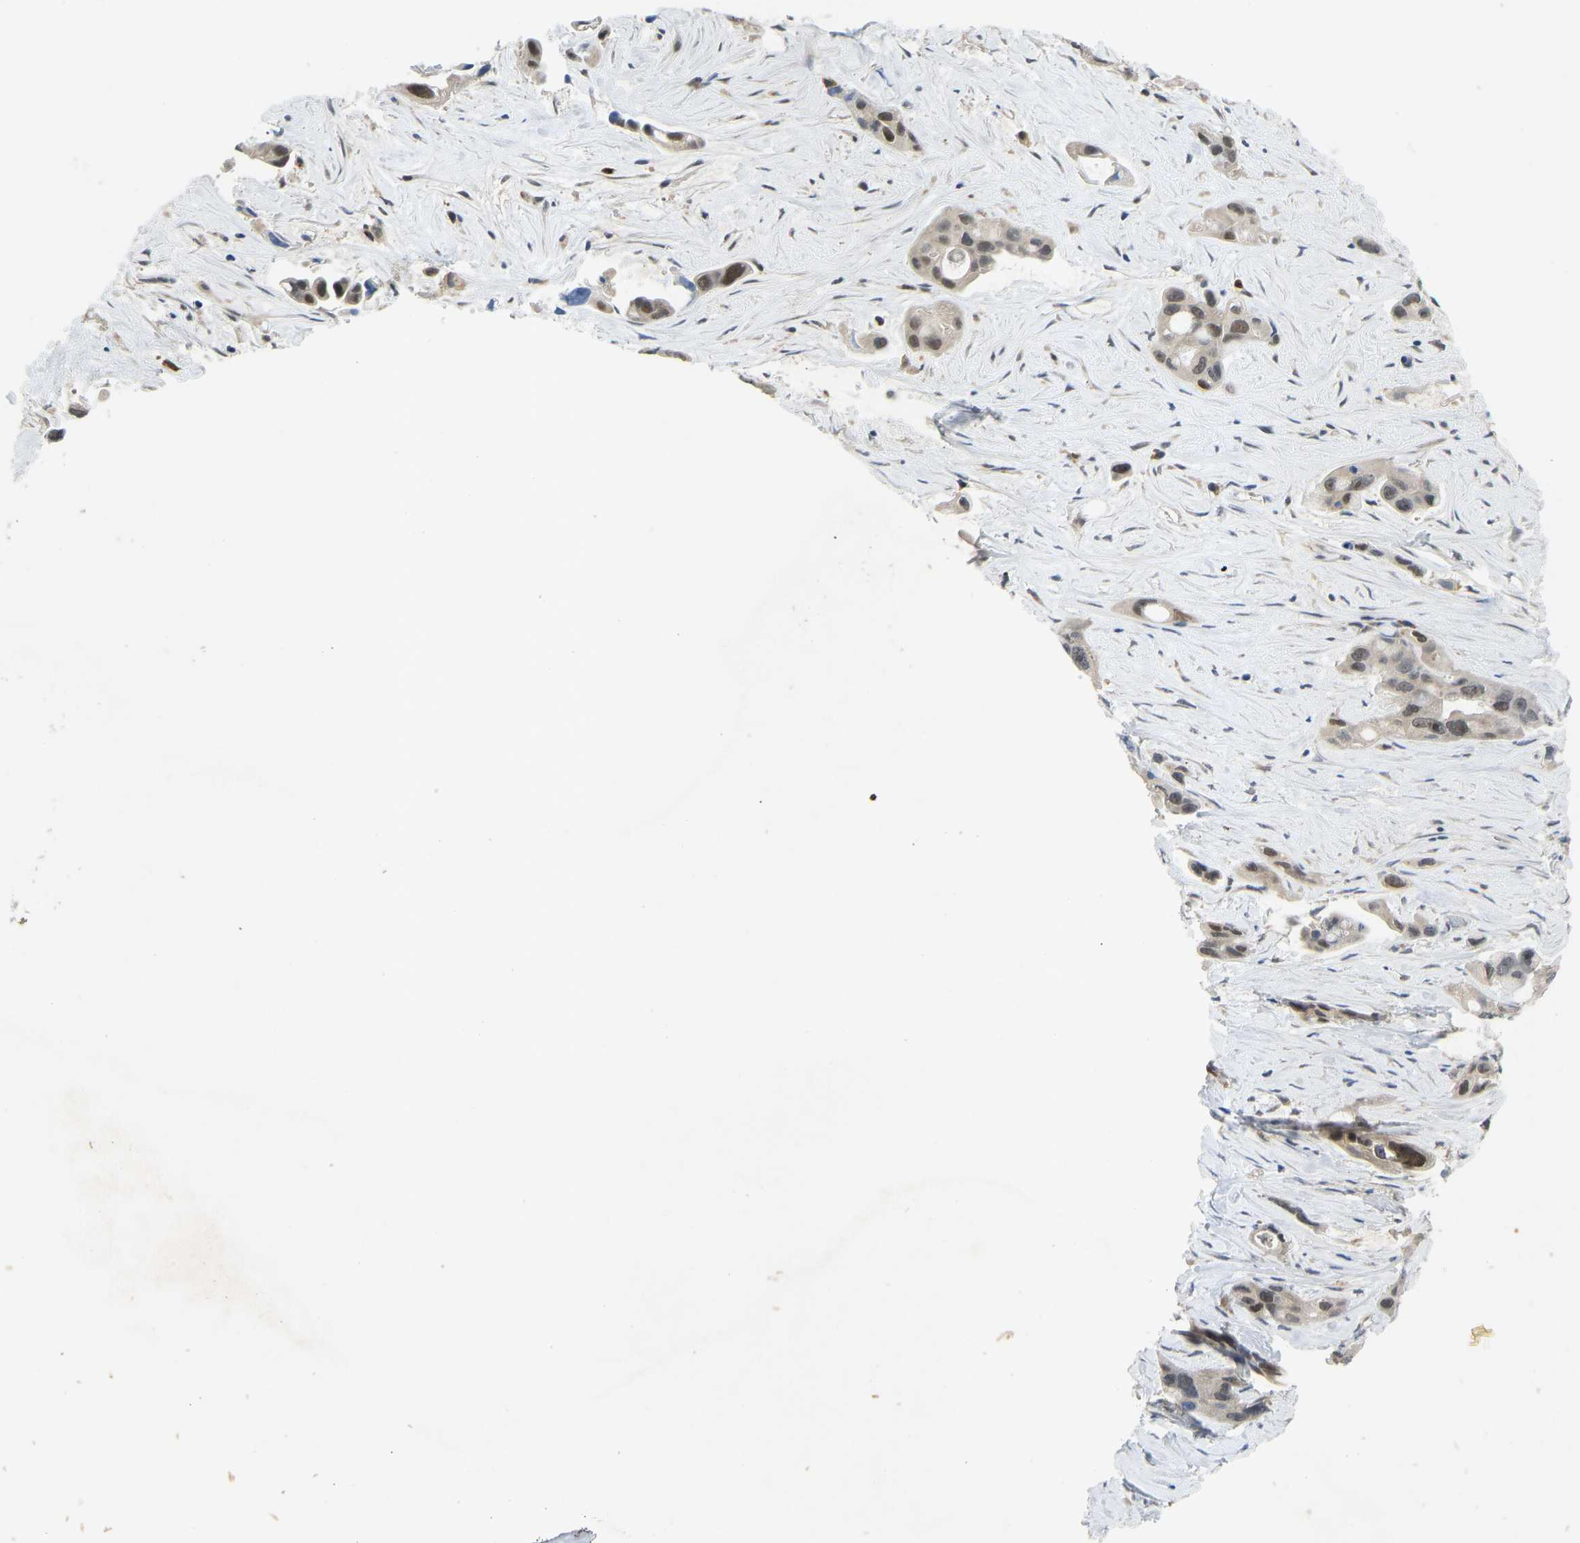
{"staining": {"intensity": "weak", "quantity": "25%-75%", "location": "nuclear"}, "tissue": "pancreatic cancer", "cell_type": "Tumor cells", "image_type": "cancer", "snomed": [{"axis": "morphology", "description": "Adenocarcinoma, NOS"}, {"axis": "topography", "description": "Pancreas"}], "caption": "Brown immunohistochemical staining in pancreatic adenocarcinoma shows weak nuclear staining in about 25%-75% of tumor cells.", "gene": "ZNF251", "patient": {"sex": "male", "age": 53}}